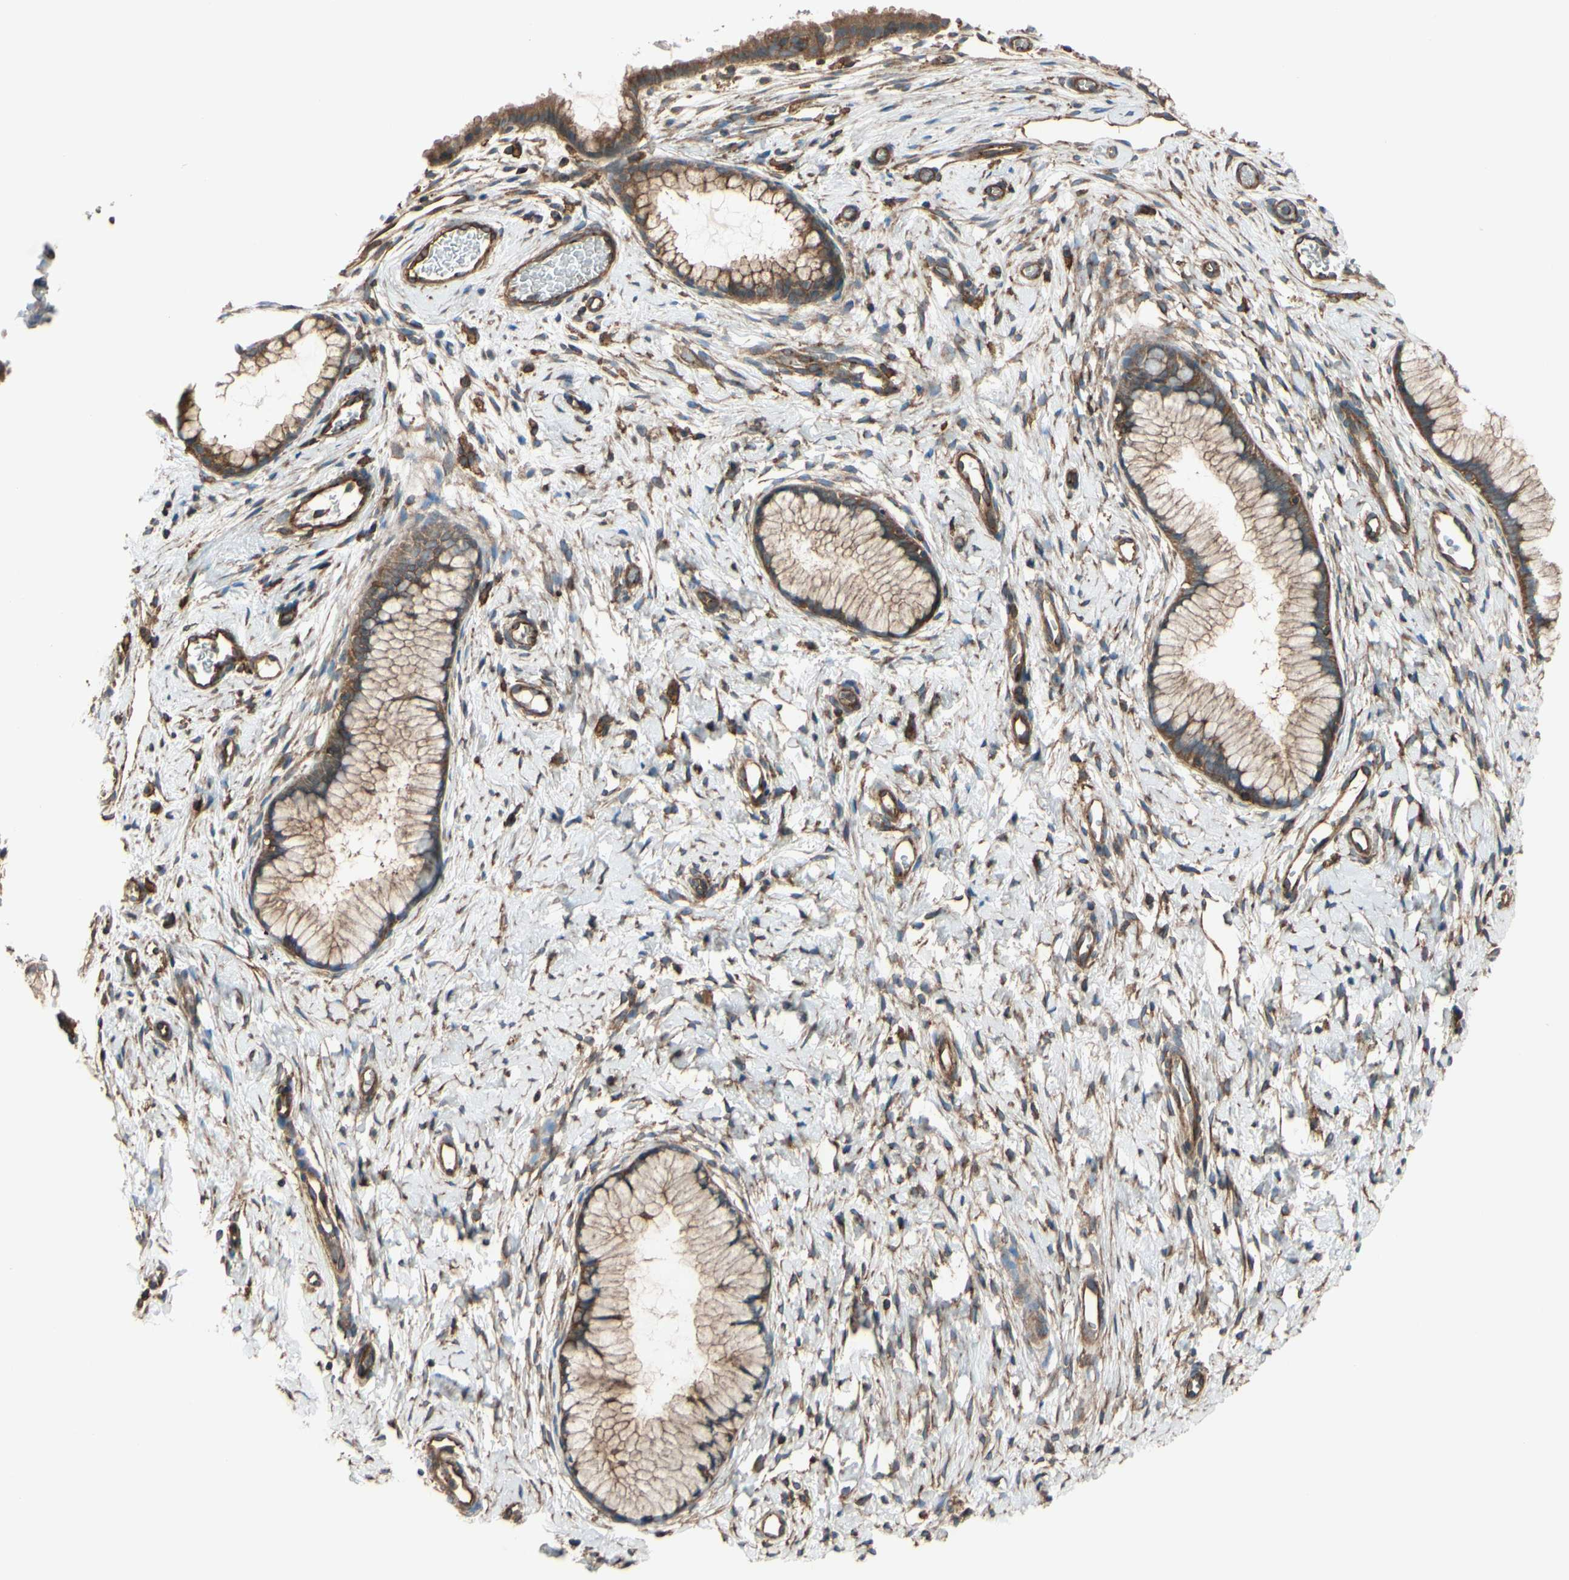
{"staining": {"intensity": "moderate", "quantity": "25%-75%", "location": "cytoplasmic/membranous"}, "tissue": "cervix", "cell_type": "Glandular cells", "image_type": "normal", "snomed": [{"axis": "morphology", "description": "Normal tissue, NOS"}, {"axis": "topography", "description": "Cervix"}], "caption": "Protein staining of normal cervix reveals moderate cytoplasmic/membranous positivity in approximately 25%-75% of glandular cells. (brown staining indicates protein expression, while blue staining denotes nuclei).", "gene": "EPS15", "patient": {"sex": "female", "age": 65}}